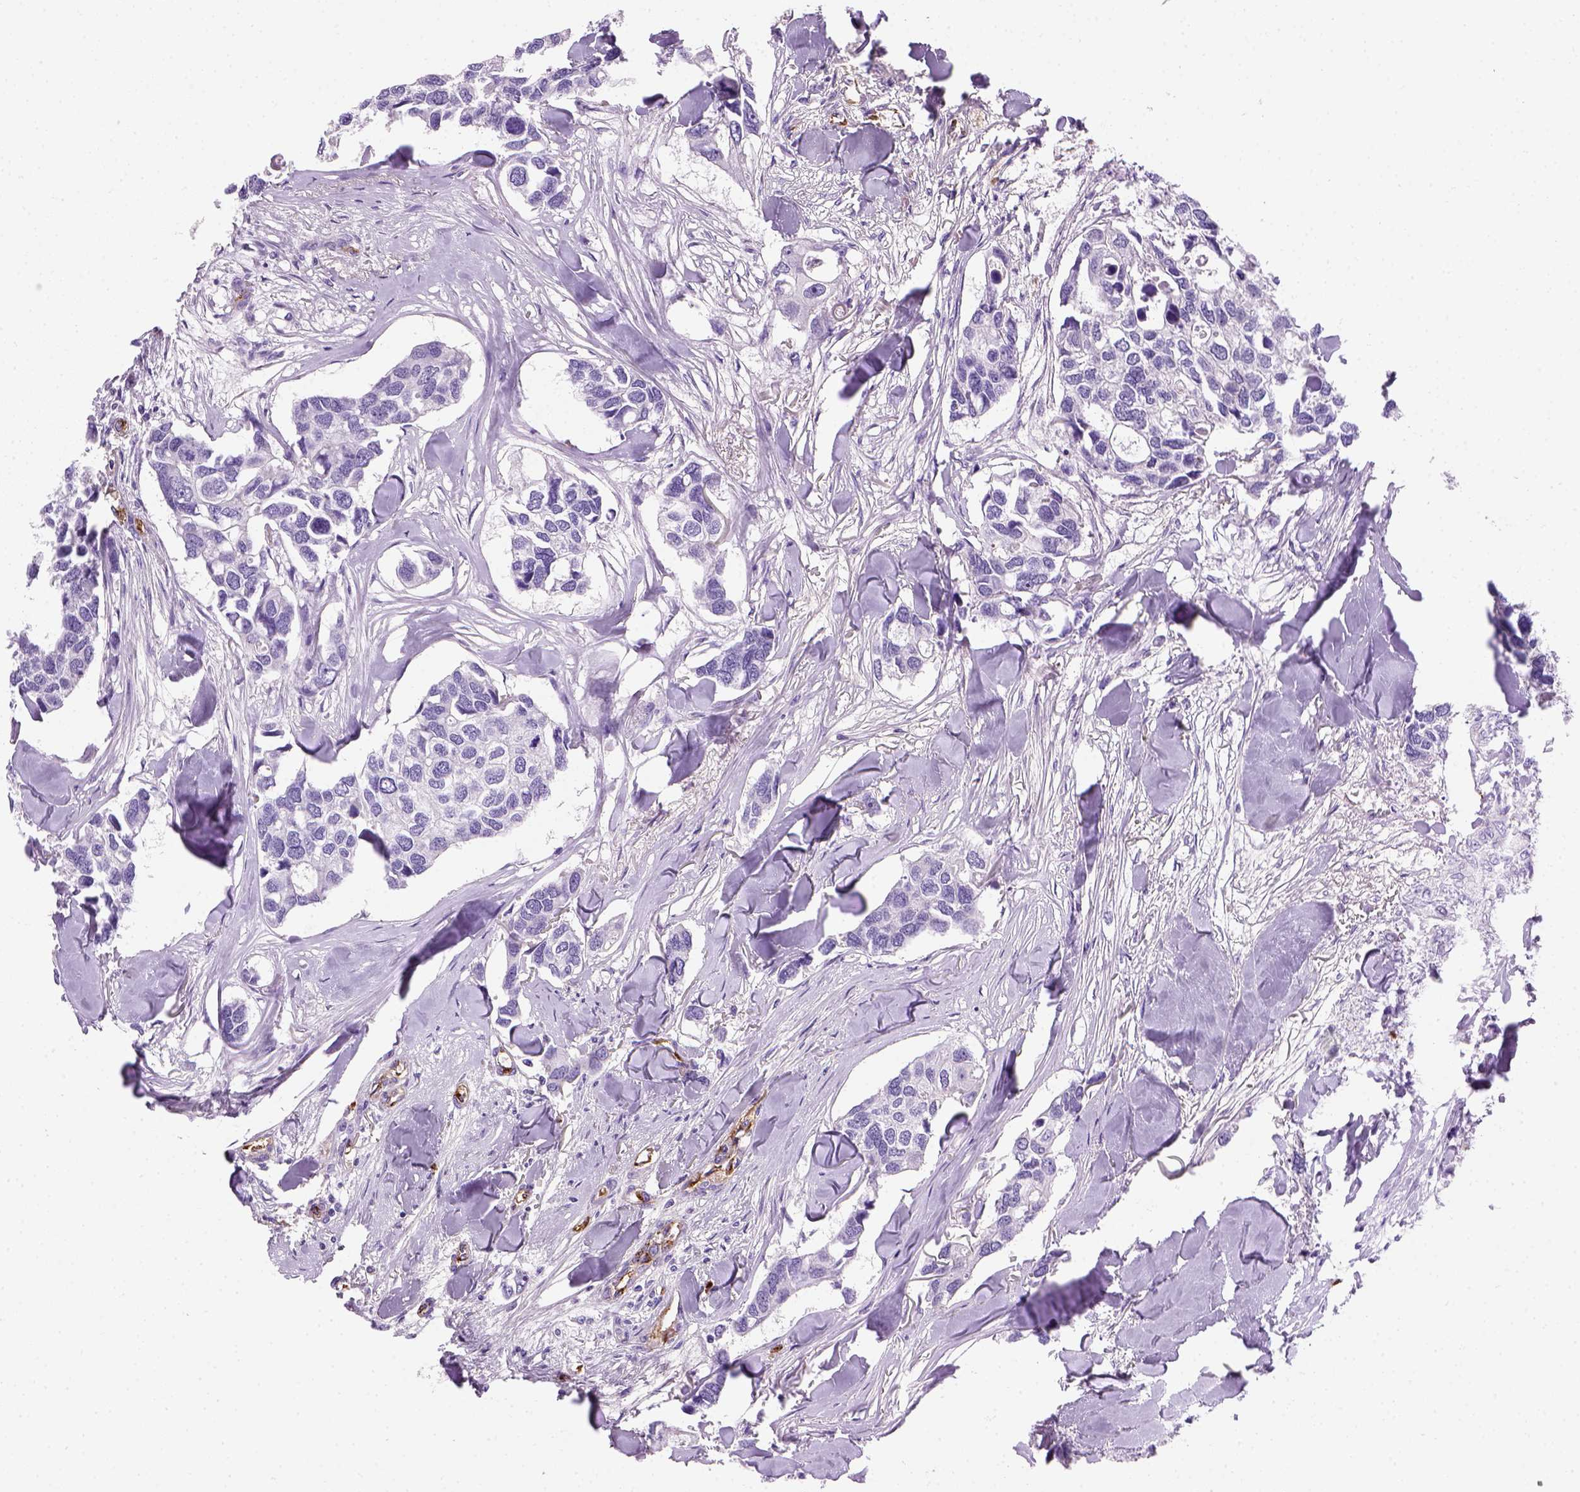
{"staining": {"intensity": "negative", "quantity": "none", "location": "none"}, "tissue": "breast cancer", "cell_type": "Tumor cells", "image_type": "cancer", "snomed": [{"axis": "morphology", "description": "Duct carcinoma"}, {"axis": "topography", "description": "Breast"}], "caption": "This micrograph is of breast invasive ductal carcinoma stained with immunohistochemistry (IHC) to label a protein in brown with the nuclei are counter-stained blue. There is no expression in tumor cells.", "gene": "VWF", "patient": {"sex": "female", "age": 83}}